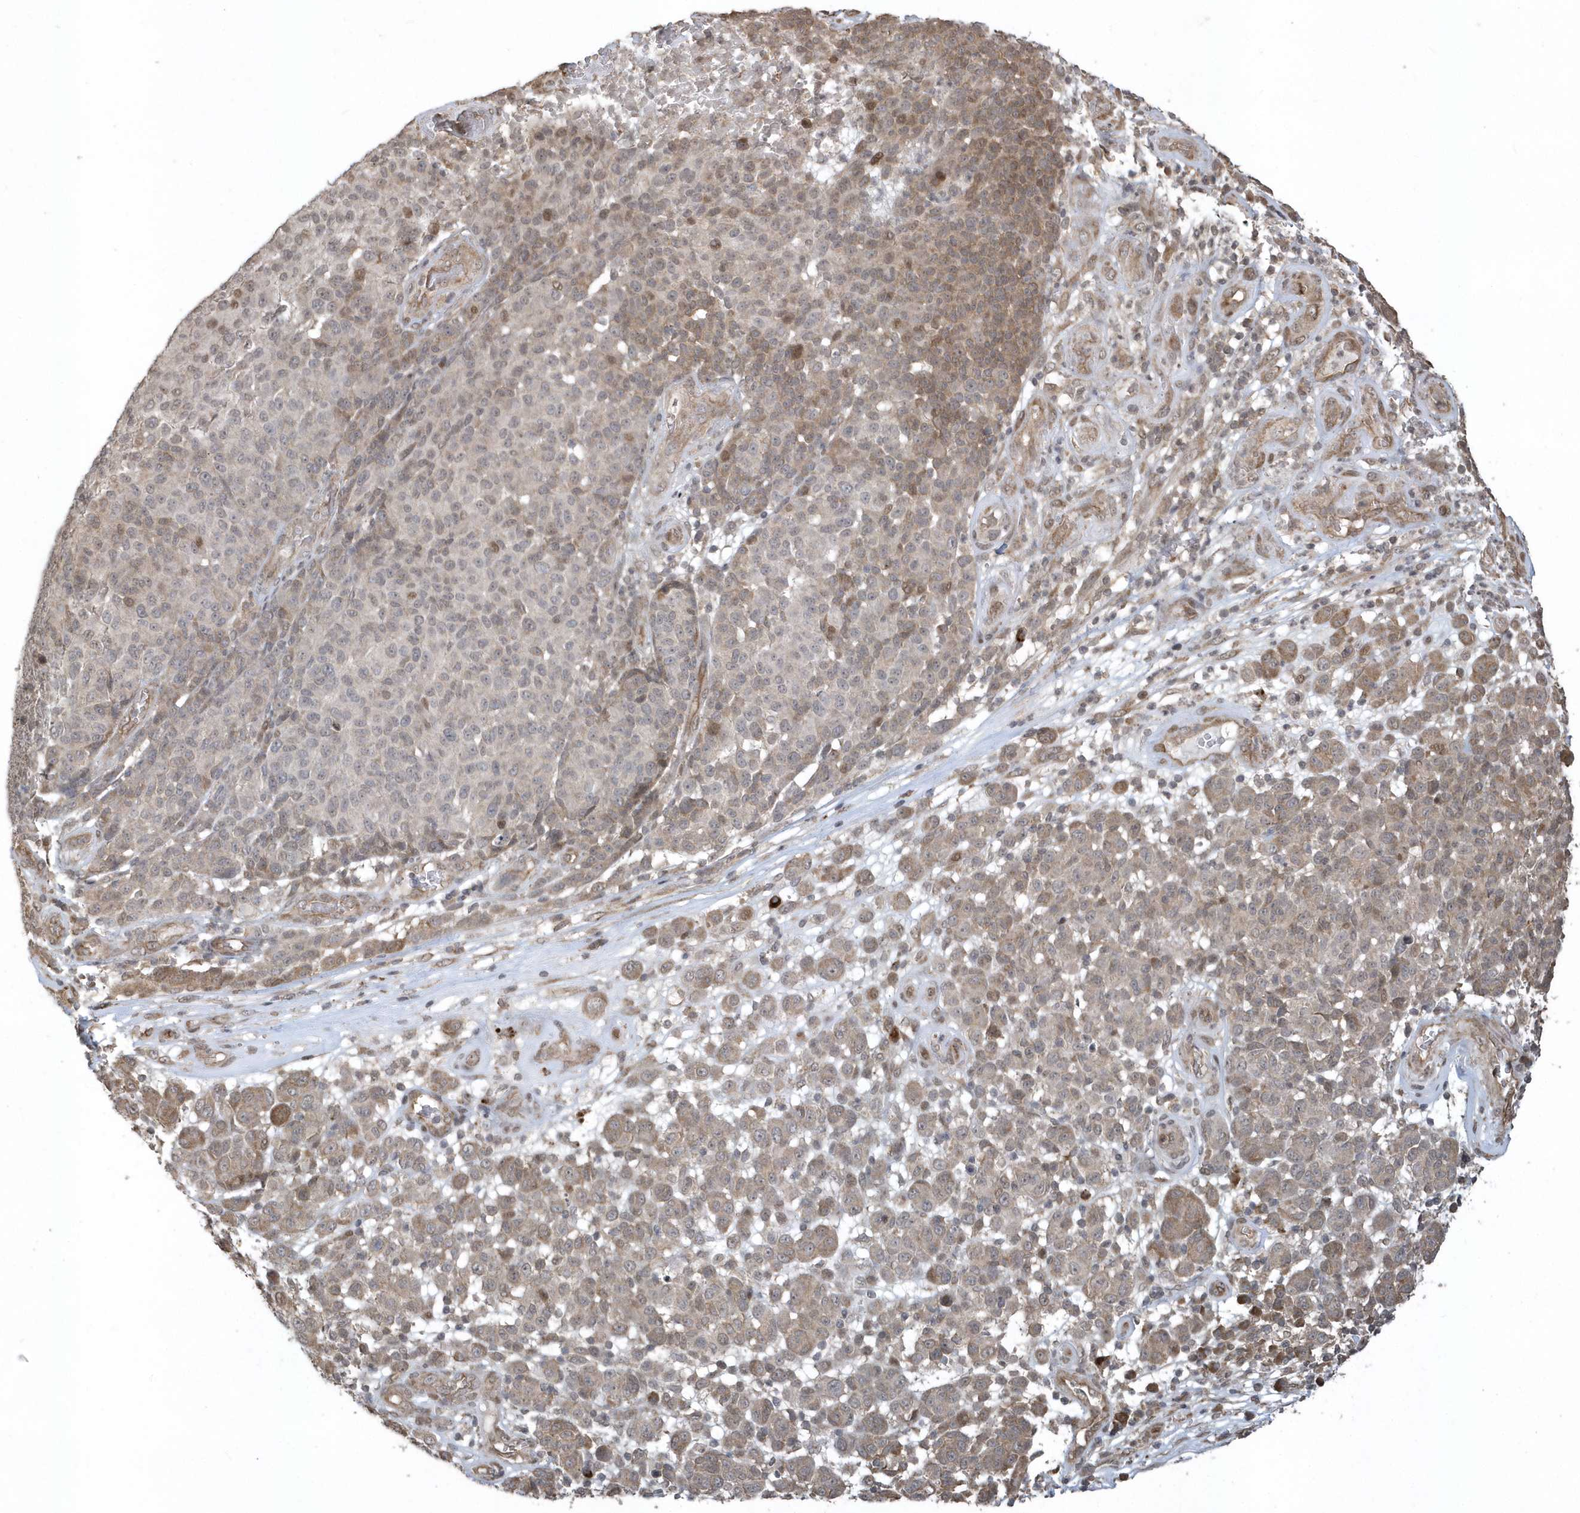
{"staining": {"intensity": "weak", "quantity": "25%-75%", "location": "cytoplasmic/membranous"}, "tissue": "melanoma", "cell_type": "Tumor cells", "image_type": "cancer", "snomed": [{"axis": "morphology", "description": "Malignant melanoma, NOS"}, {"axis": "topography", "description": "Skin"}], "caption": "Protein staining of melanoma tissue displays weak cytoplasmic/membranous staining in approximately 25%-75% of tumor cells.", "gene": "HERPUD1", "patient": {"sex": "male", "age": 49}}